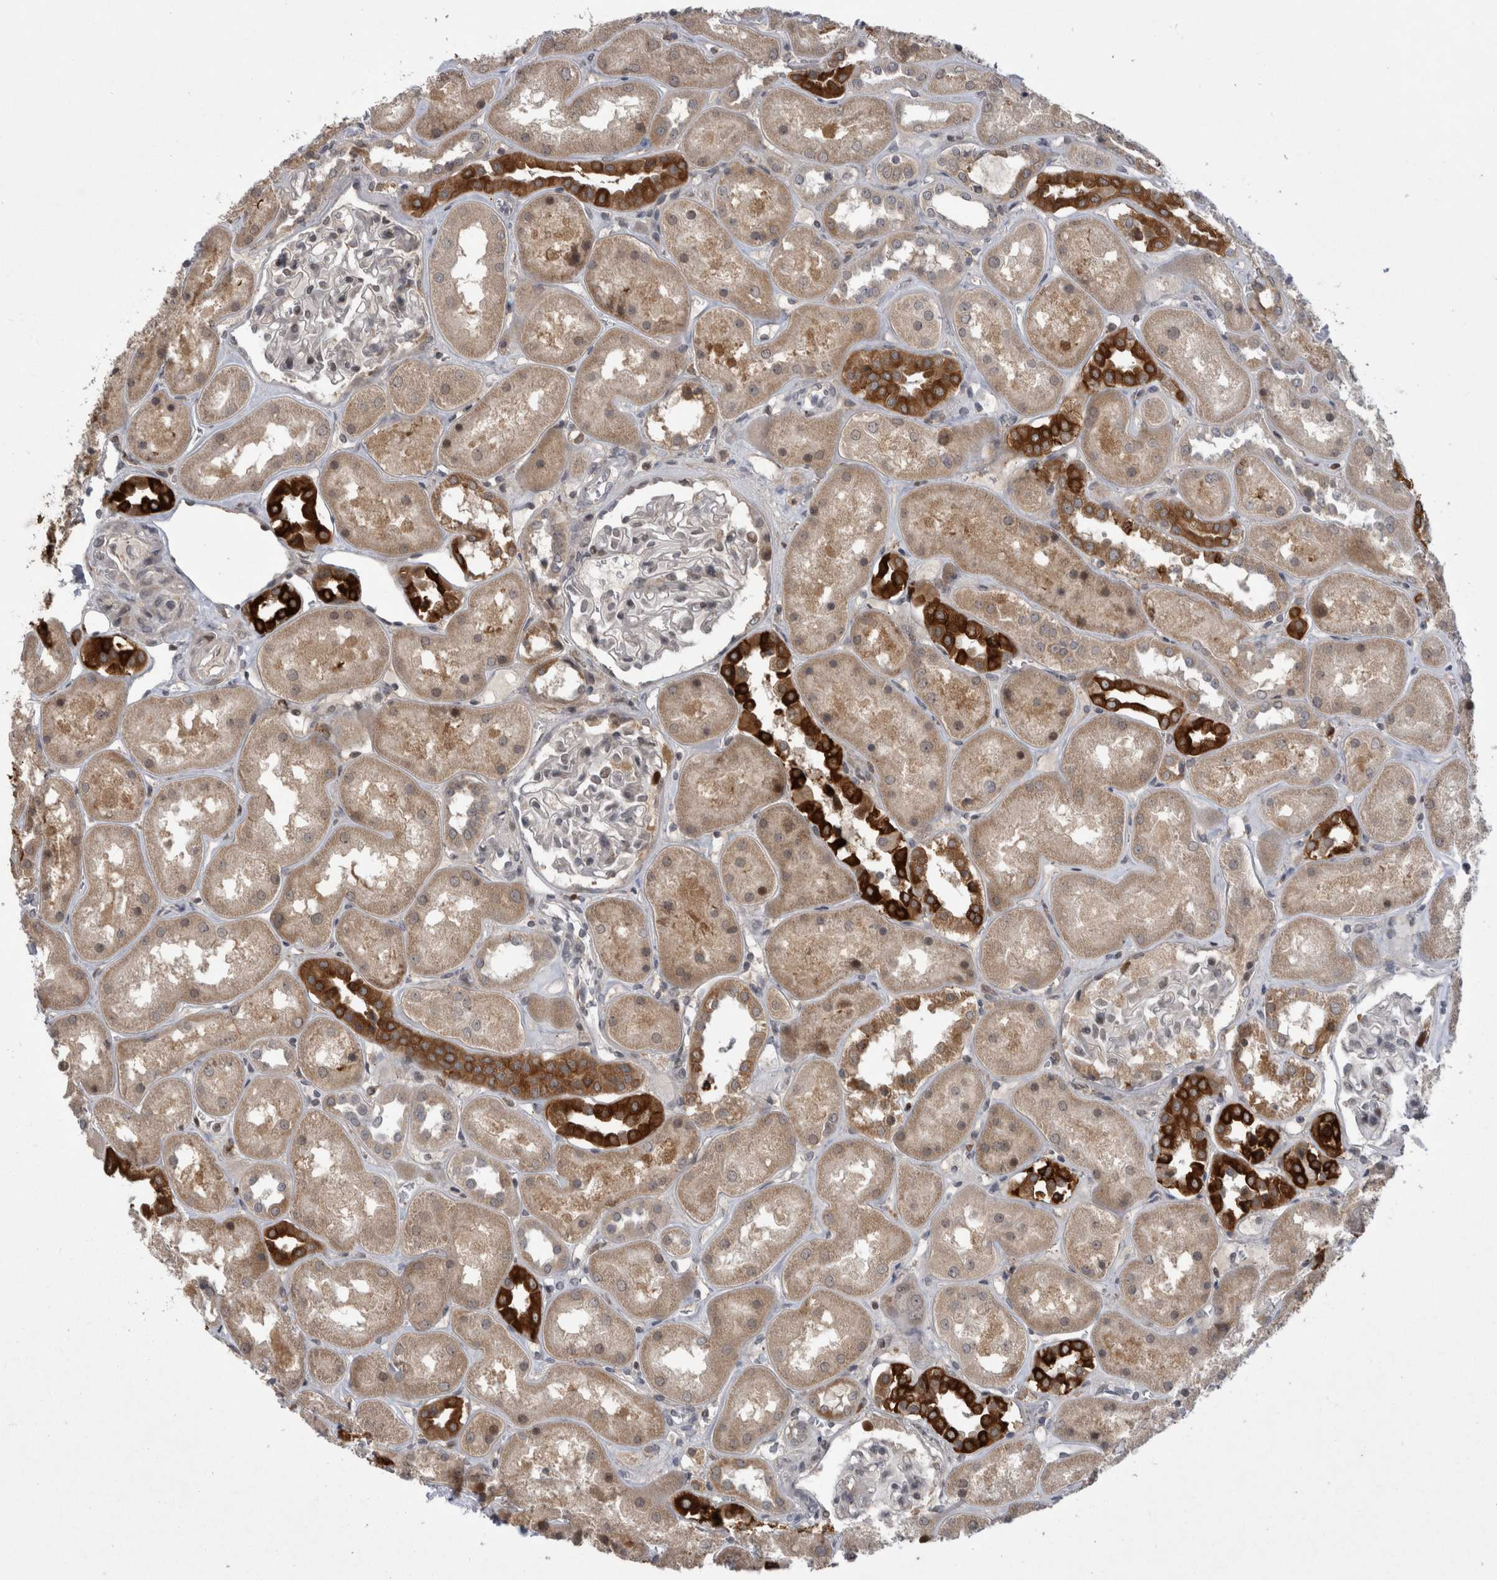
{"staining": {"intensity": "weak", "quantity": "<25%", "location": "nuclear"}, "tissue": "kidney", "cell_type": "Cells in glomeruli", "image_type": "normal", "snomed": [{"axis": "morphology", "description": "Normal tissue, NOS"}, {"axis": "topography", "description": "Kidney"}], "caption": "Immunohistochemistry image of unremarkable human kidney stained for a protein (brown), which shows no positivity in cells in glomeruli. Brightfield microscopy of immunohistochemistry stained with DAB (3,3'-diaminobenzidine) (brown) and hematoxylin (blue), captured at high magnification.", "gene": "MTBP", "patient": {"sex": "male", "age": 70}}